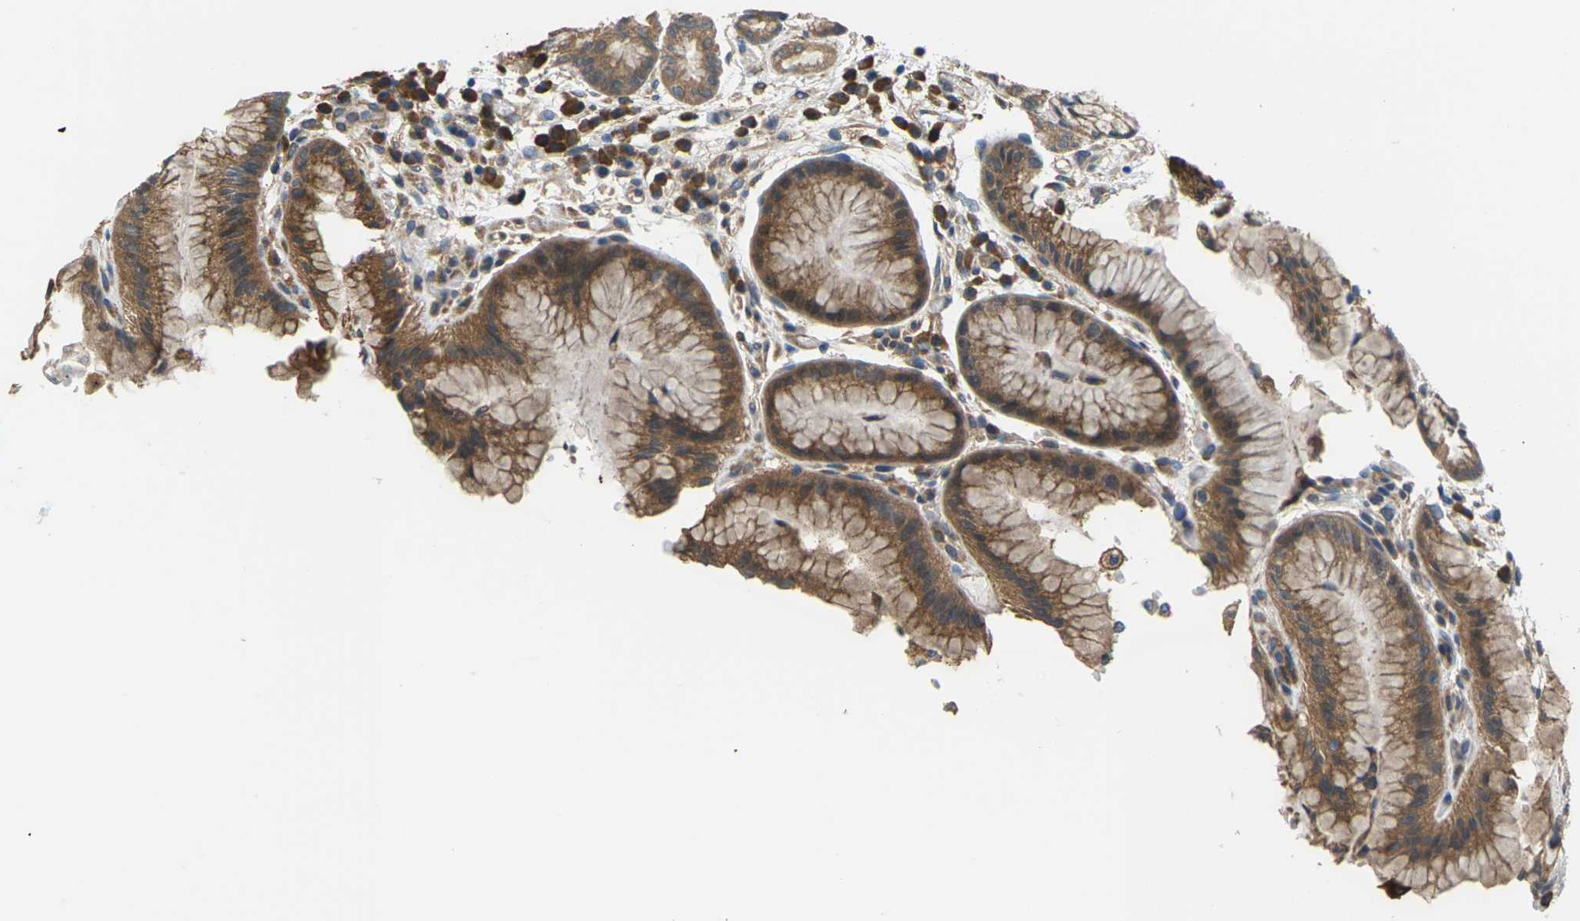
{"staining": {"intensity": "moderate", "quantity": ">75%", "location": "cytoplasmic/membranous"}, "tissue": "stomach", "cell_type": "Glandular cells", "image_type": "normal", "snomed": [{"axis": "morphology", "description": "Normal tissue, NOS"}, {"axis": "topography", "description": "Stomach, upper"}], "caption": "A micrograph of stomach stained for a protein shows moderate cytoplasmic/membranous brown staining in glandular cells. The protein of interest is shown in brown color, while the nuclei are stained blue.", "gene": "NRAS", "patient": {"sex": "male", "age": 72}}